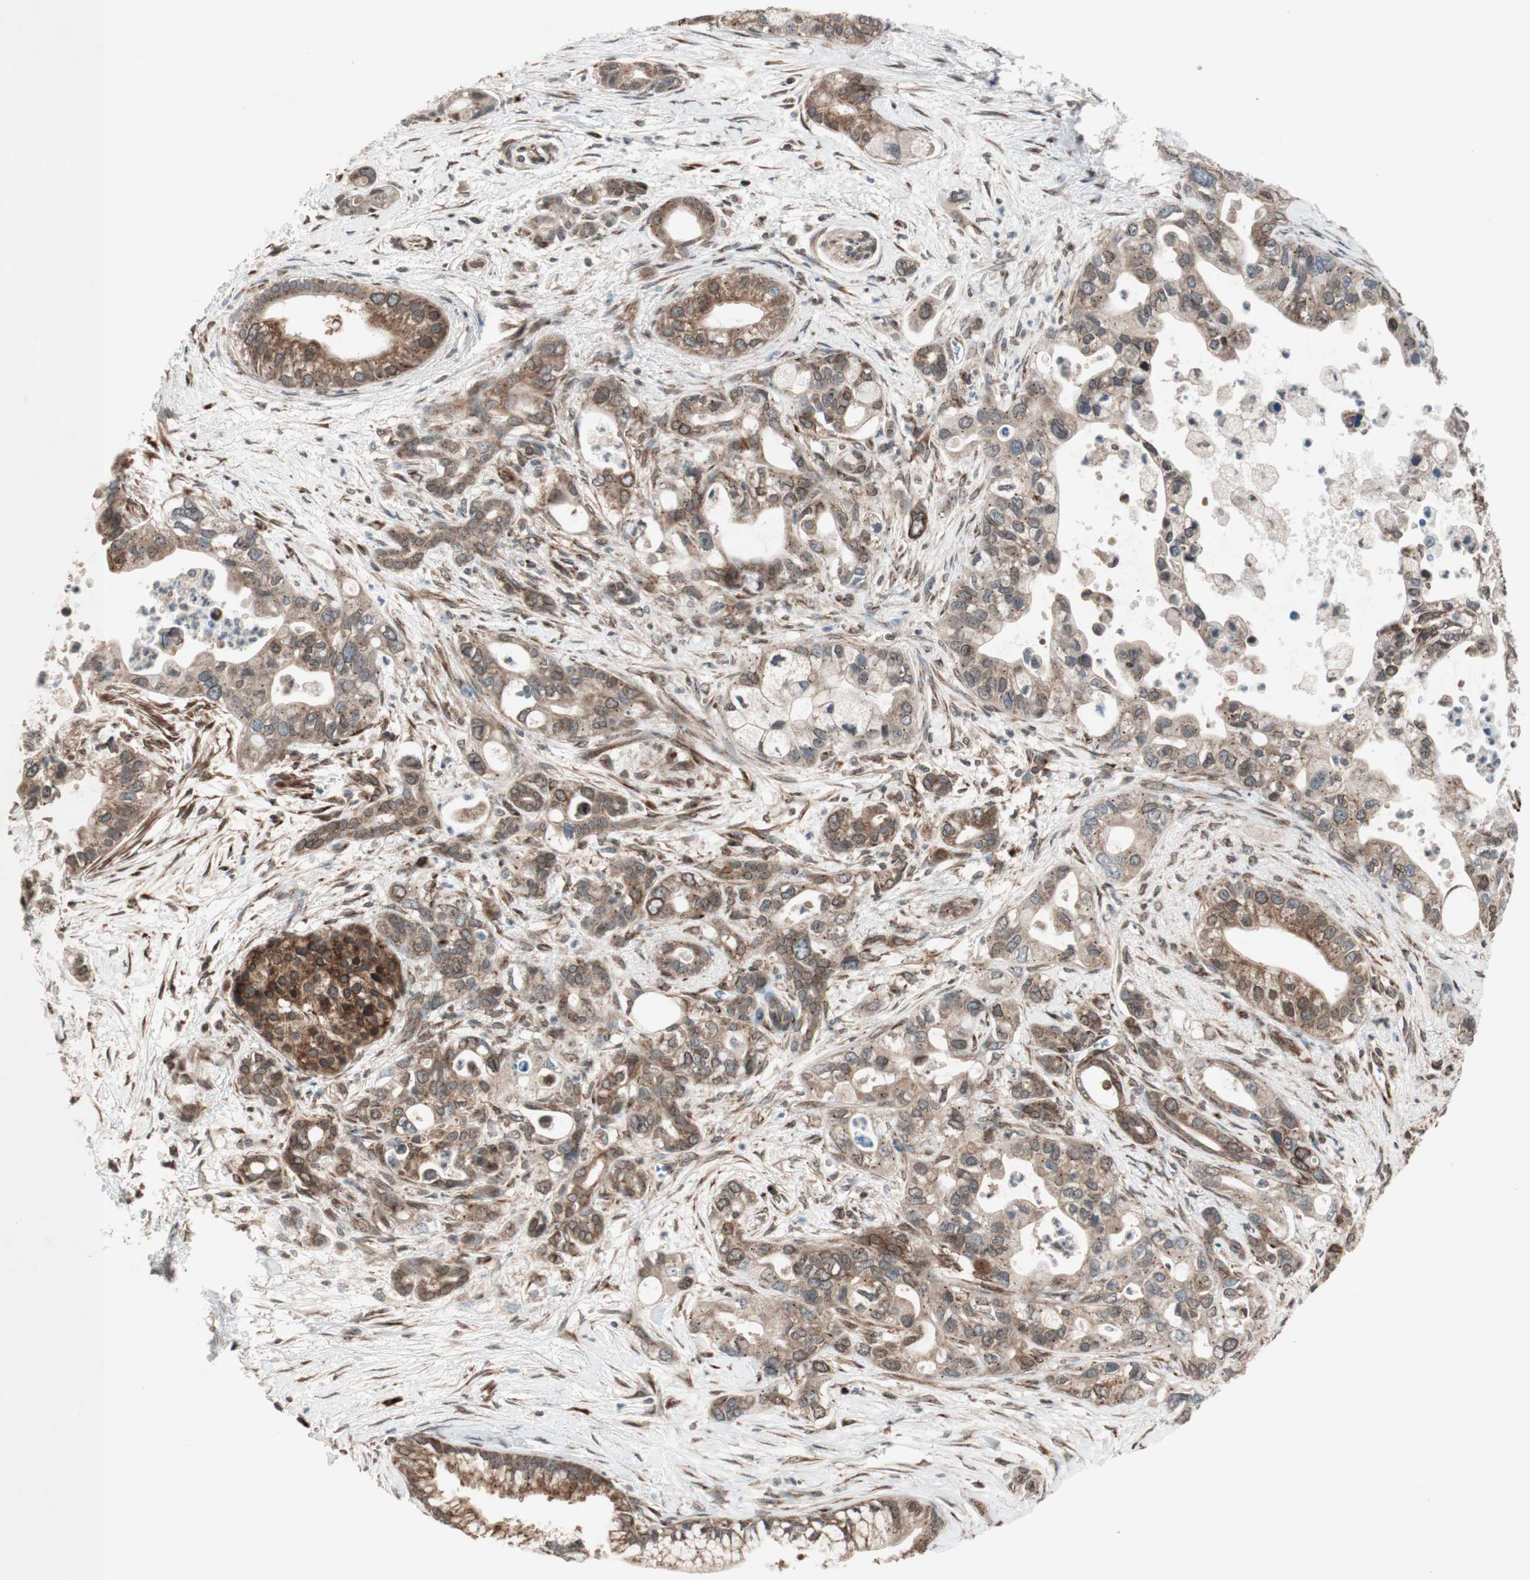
{"staining": {"intensity": "moderate", "quantity": ">75%", "location": "cytoplasmic/membranous,nuclear"}, "tissue": "pancreatic cancer", "cell_type": "Tumor cells", "image_type": "cancer", "snomed": [{"axis": "morphology", "description": "Adenocarcinoma, NOS"}, {"axis": "topography", "description": "Pancreas"}], "caption": "Adenocarcinoma (pancreatic) was stained to show a protein in brown. There is medium levels of moderate cytoplasmic/membranous and nuclear positivity in approximately >75% of tumor cells.", "gene": "NUP62", "patient": {"sex": "male", "age": 70}}